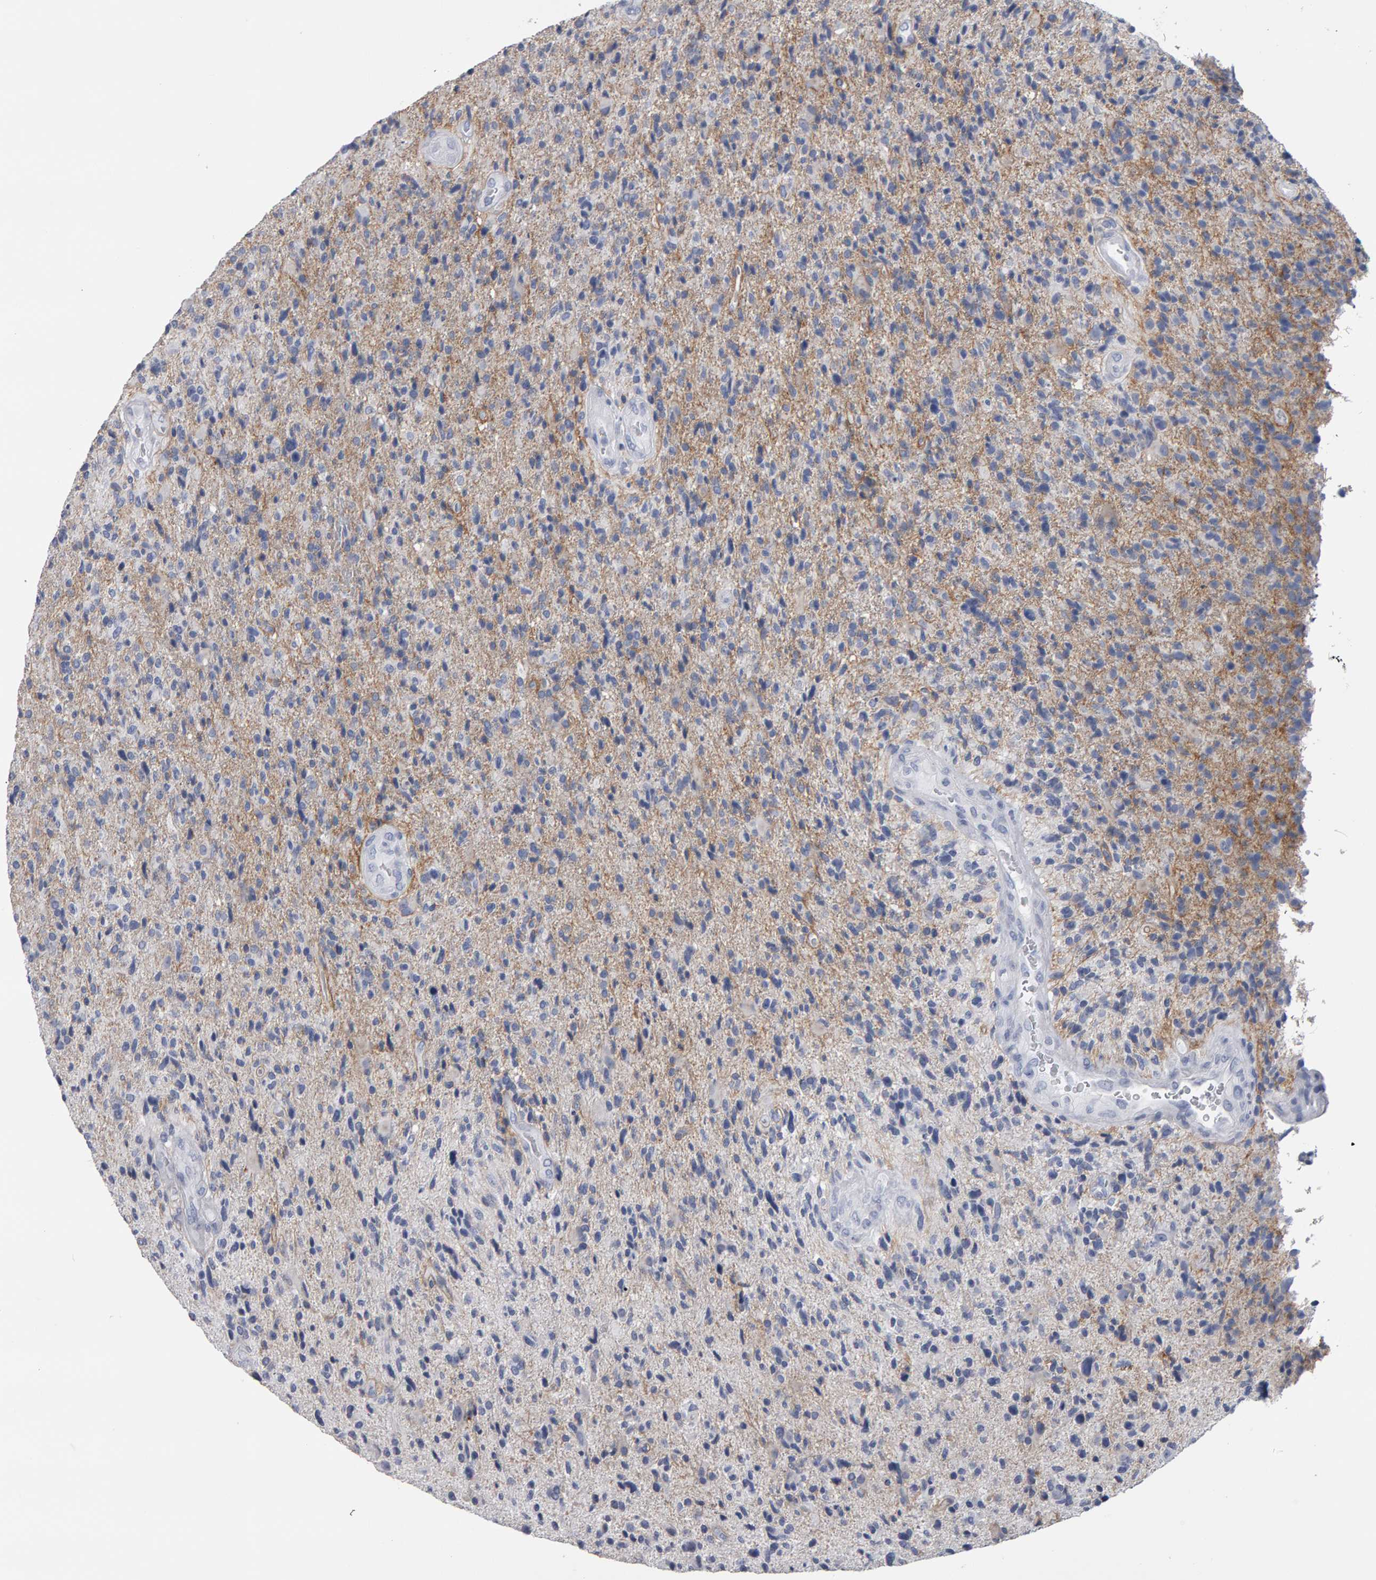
{"staining": {"intensity": "negative", "quantity": "none", "location": "none"}, "tissue": "glioma", "cell_type": "Tumor cells", "image_type": "cancer", "snomed": [{"axis": "morphology", "description": "Glioma, malignant, High grade"}, {"axis": "topography", "description": "Brain"}], "caption": "High-grade glioma (malignant) was stained to show a protein in brown. There is no significant expression in tumor cells. (Immunohistochemistry, brightfield microscopy, high magnification).", "gene": "CD38", "patient": {"sex": "male", "age": 72}}